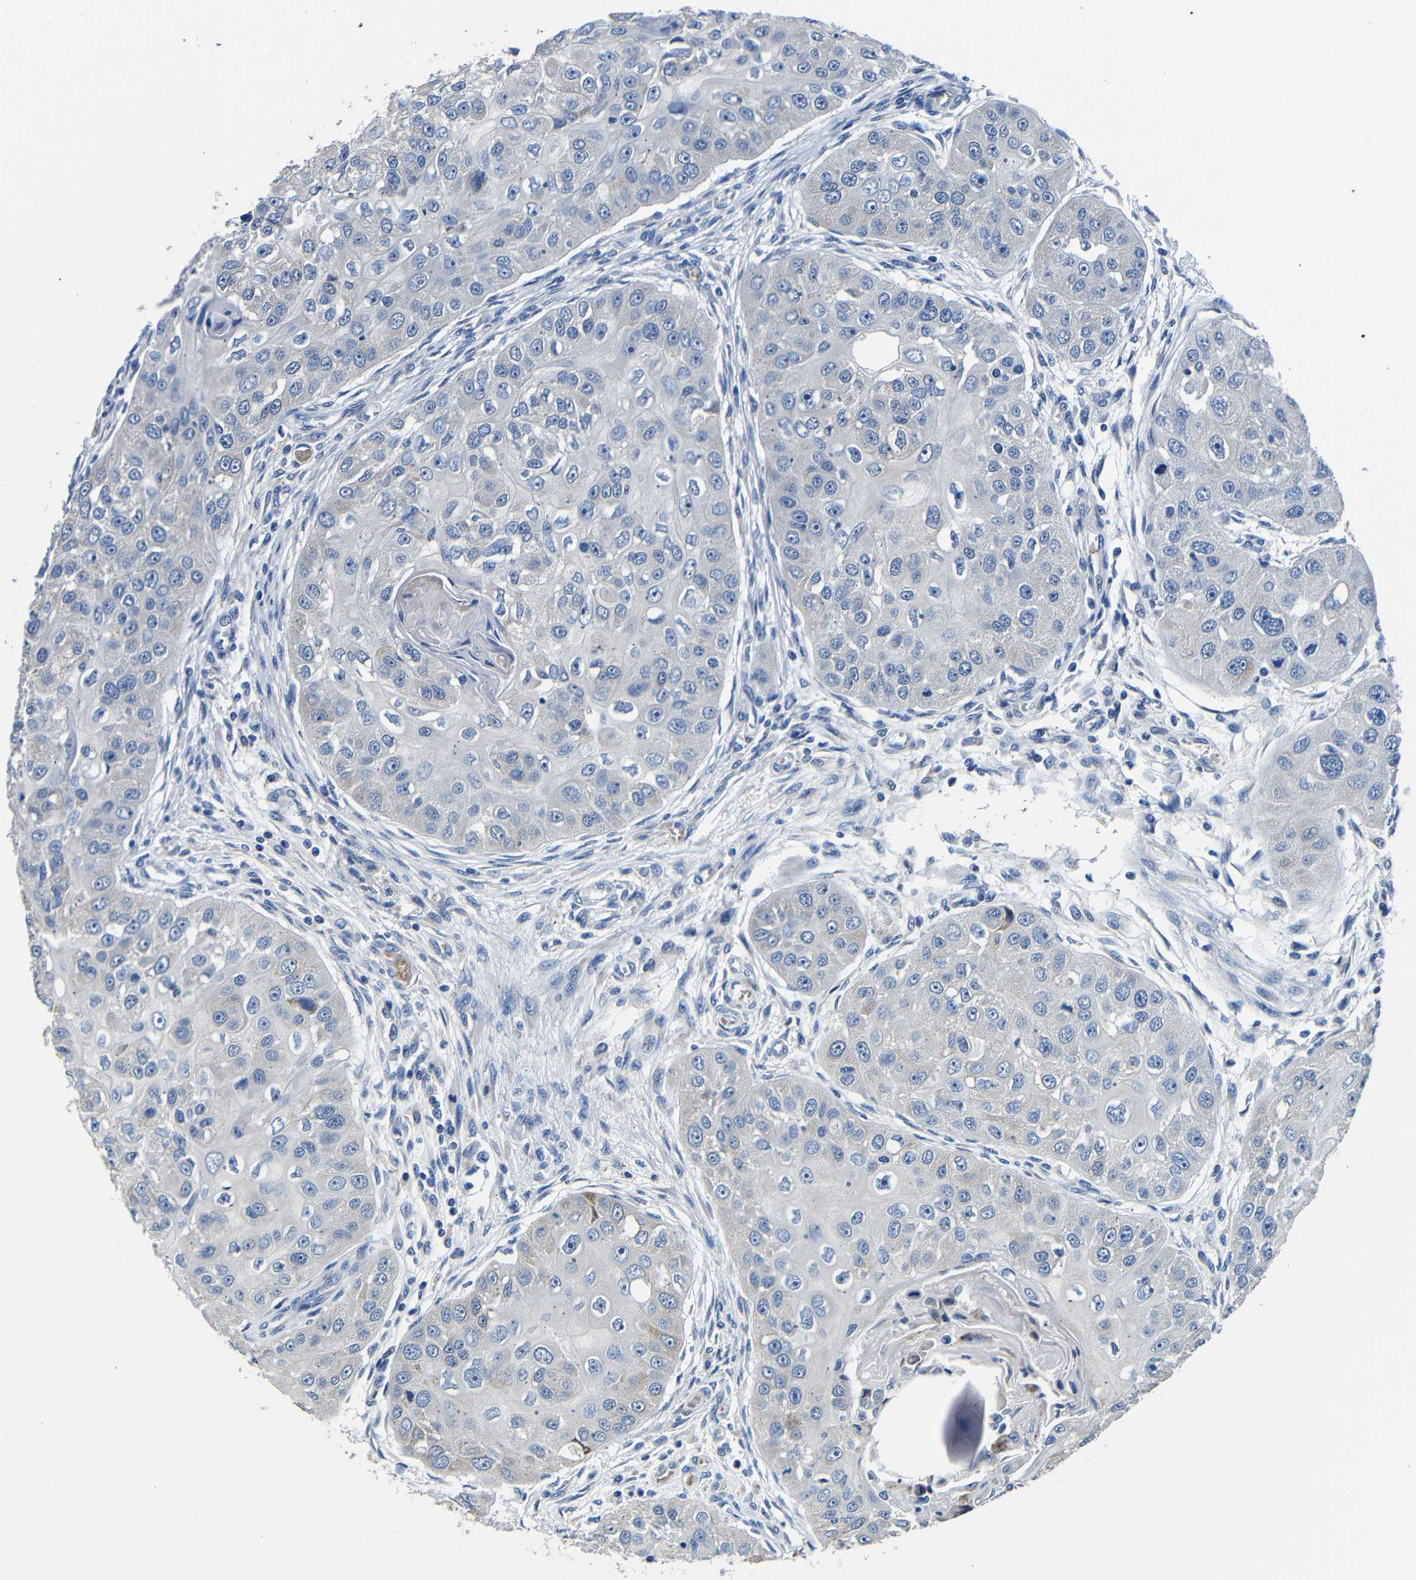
{"staining": {"intensity": "negative", "quantity": "none", "location": "none"}, "tissue": "head and neck cancer", "cell_type": "Tumor cells", "image_type": "cancer", "snomed": [{"axis": "morphology", "description": "Normal tissue, NOS"}, {"axis": "morphology", "description": "Squamous cell carcinoma, NOS"}, {"axis": "topography", "description": "Skeletal muscle"}, {"axis": "topography", "description": "Head-Neck"}], "caption": "This is a image of immunohistochemistry staining of squamous cell carcinoma (head and neck), which shows no expression in tumor cells.", "gene": "TNFAIP1", "patient": {"sex": "male", "age": 51}}